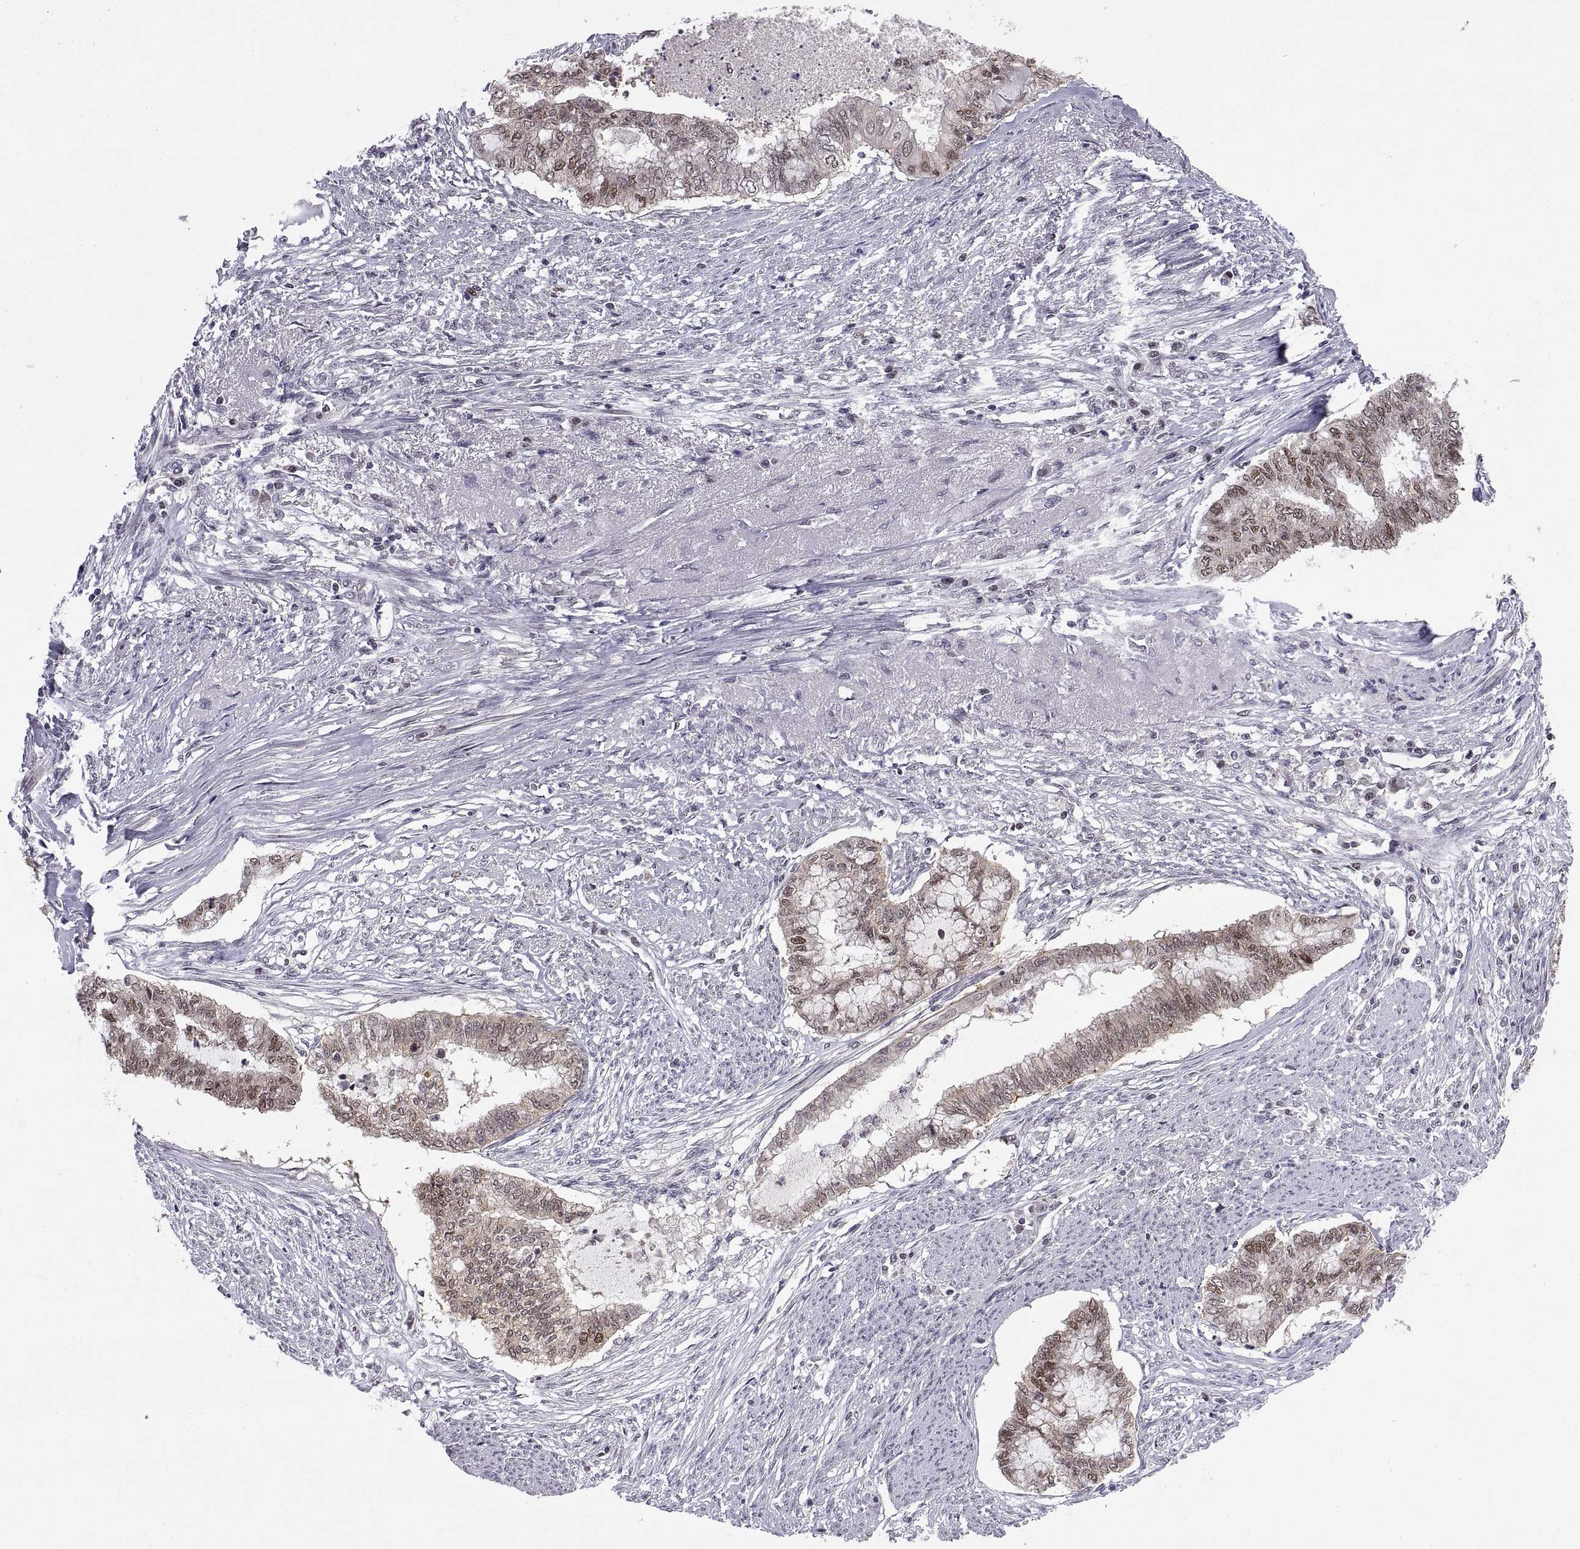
{"staining": {"intensity": "weak", "quantity": ">75%", "location": "cytoplasmic/membranous,nuclear"}, "tissue": "endometrial cancer", "cell_type": "Tumor cells", "image_type": "cancer", "snomed": [{"axis": "morphology", "description": "Adenocarcinoma, NOS"}, {"axis": "topography", "description": "Endometrium"}], "caption": "There is low levels of weak cytoplasmic/membranous and nuclear positivity in tumor cells of endometrial cancer, as demonstrated by immunohistochemical staining (brown color).", "gene": "CHFR", "patient": {"sex": "female", "age": 79}}